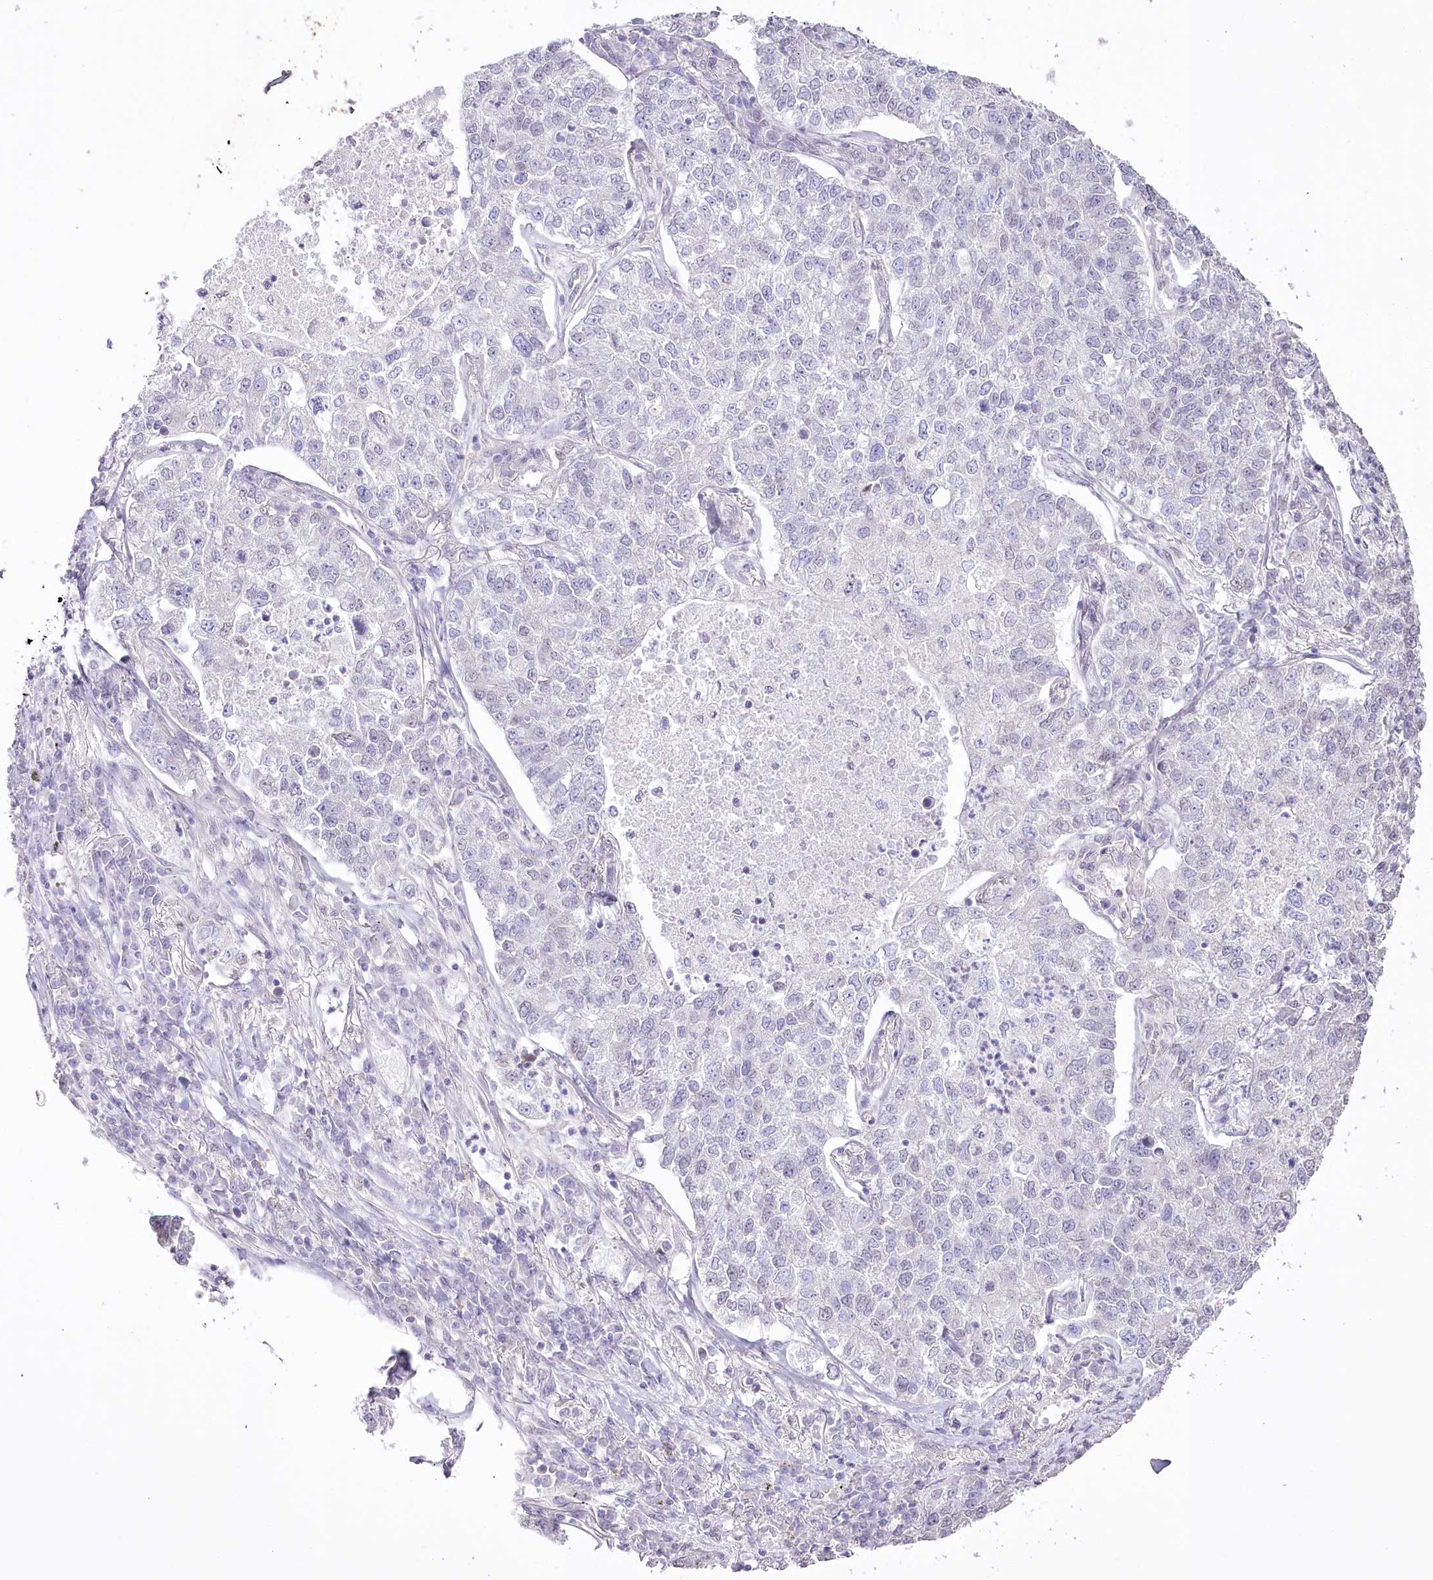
{"staining": {"intensity": "negative", "quantity": "none", "location": "none"}, "tissue": "lung cancer", "cell_type": "Tumor cells", "image_type": "cancer", "snomed": [{"axis": "morphology", "description": "Adenocarcinoma, NOS"}, {"axis": "topography", "description": "Lung"}], "caption": "The immunohistochemistry micrograph has no significant staining in tumor cells of lung adenocarcinoma tissue.", "gene": "SLC39A10", "patient": {"sex": "male", "age": 49}}